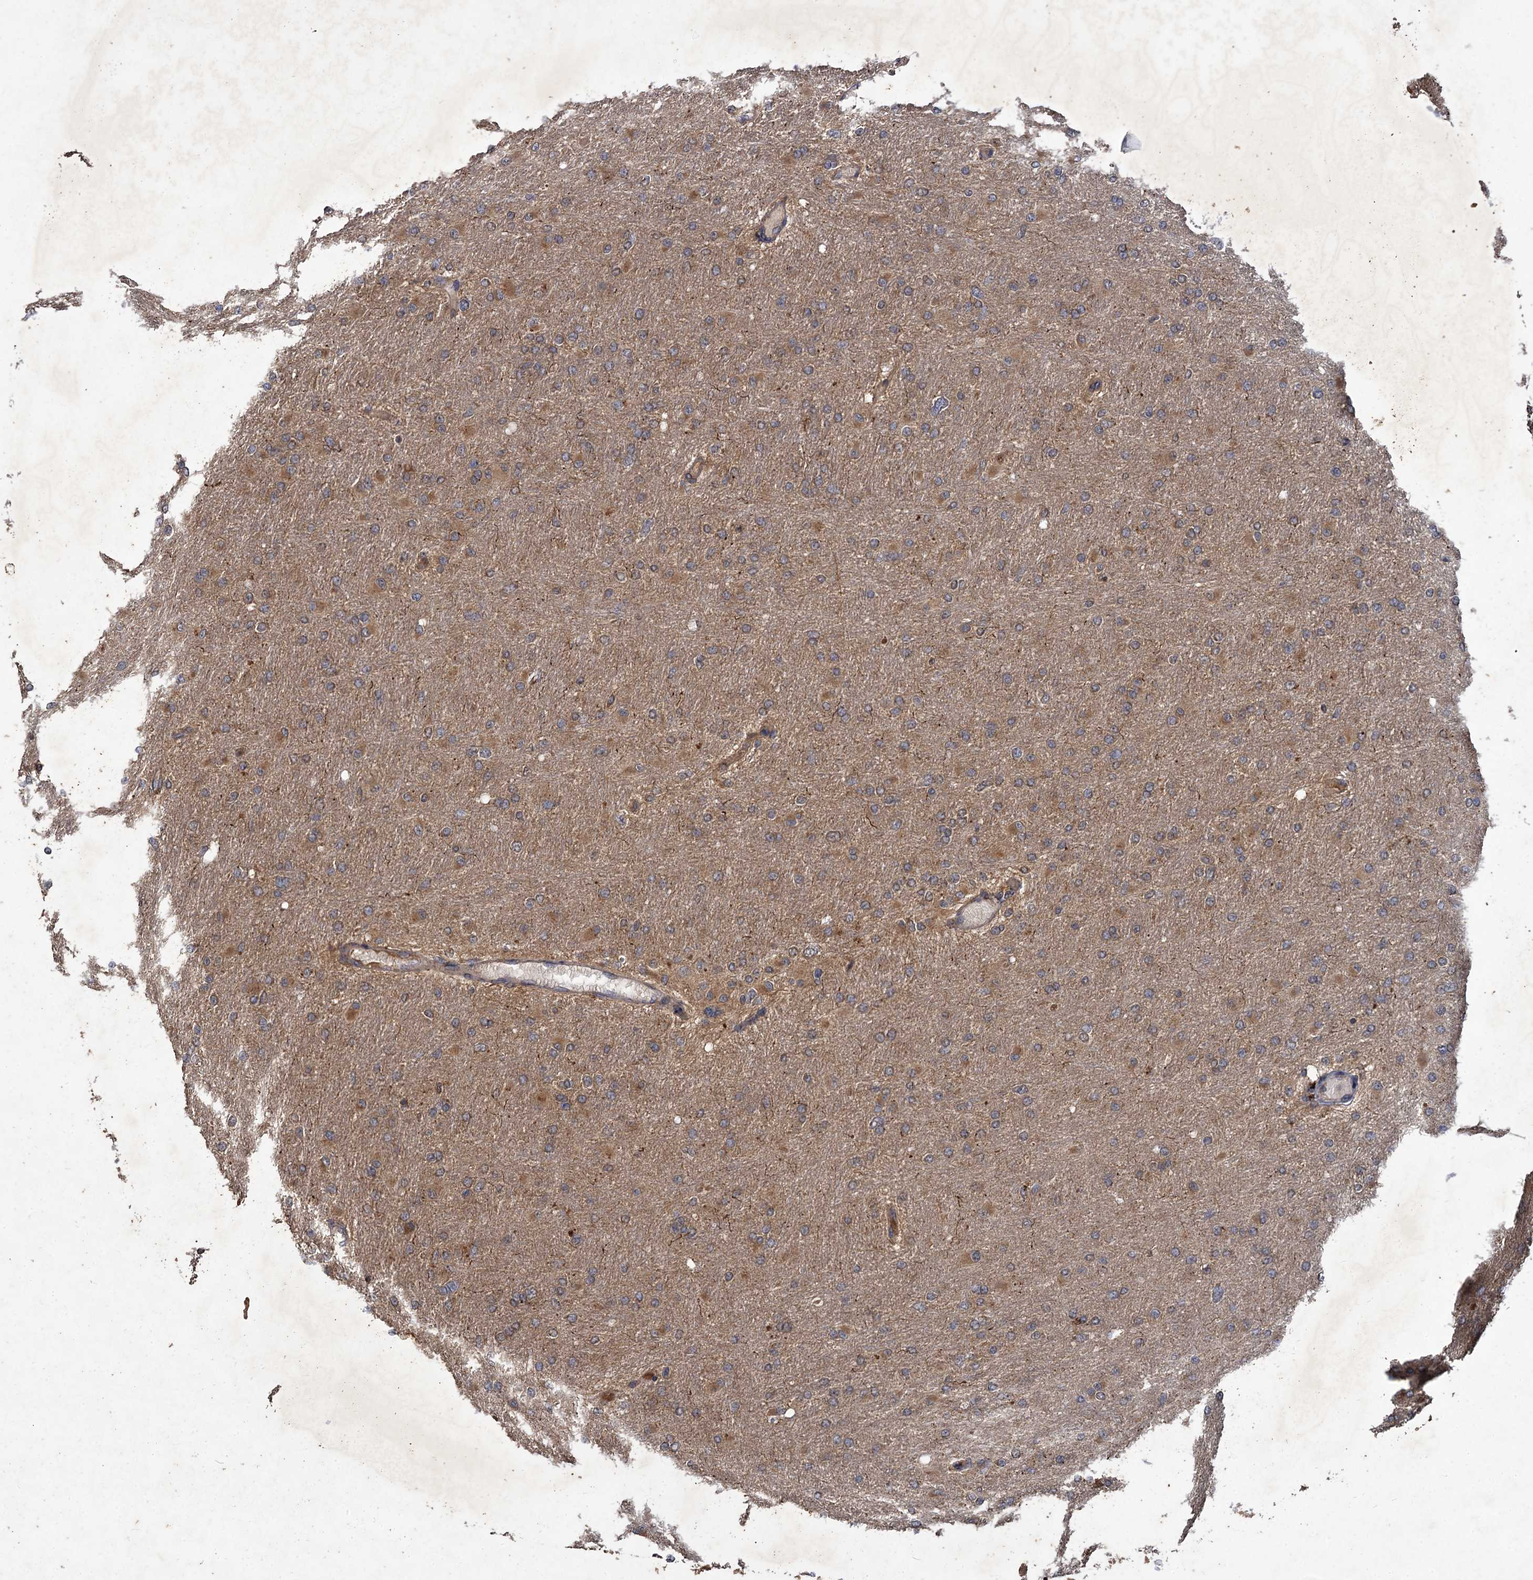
{"staining": {"intensity": "weak", "quantity": "25%-75%", "location": "cytoplasmic/membranous"}, "tissue": "glioma", "cell_type": "Tumor cells", "image_type": "cancer", "snomed": [{"axis": "morphology", "description": "Glioma, malignant, High grade"}, {"axis": "topography", "description": "Cerebral cortex"}], "caption": "This photomicrograph demonstrates immunohistochemistry staining of human malignant high-grade glioma, with low weak cytoplasmic/membranous staining in approximately 25%-75% of tumor cells.", "gene": "GCLC", "patient": {"sex": "female", "age": 36}}